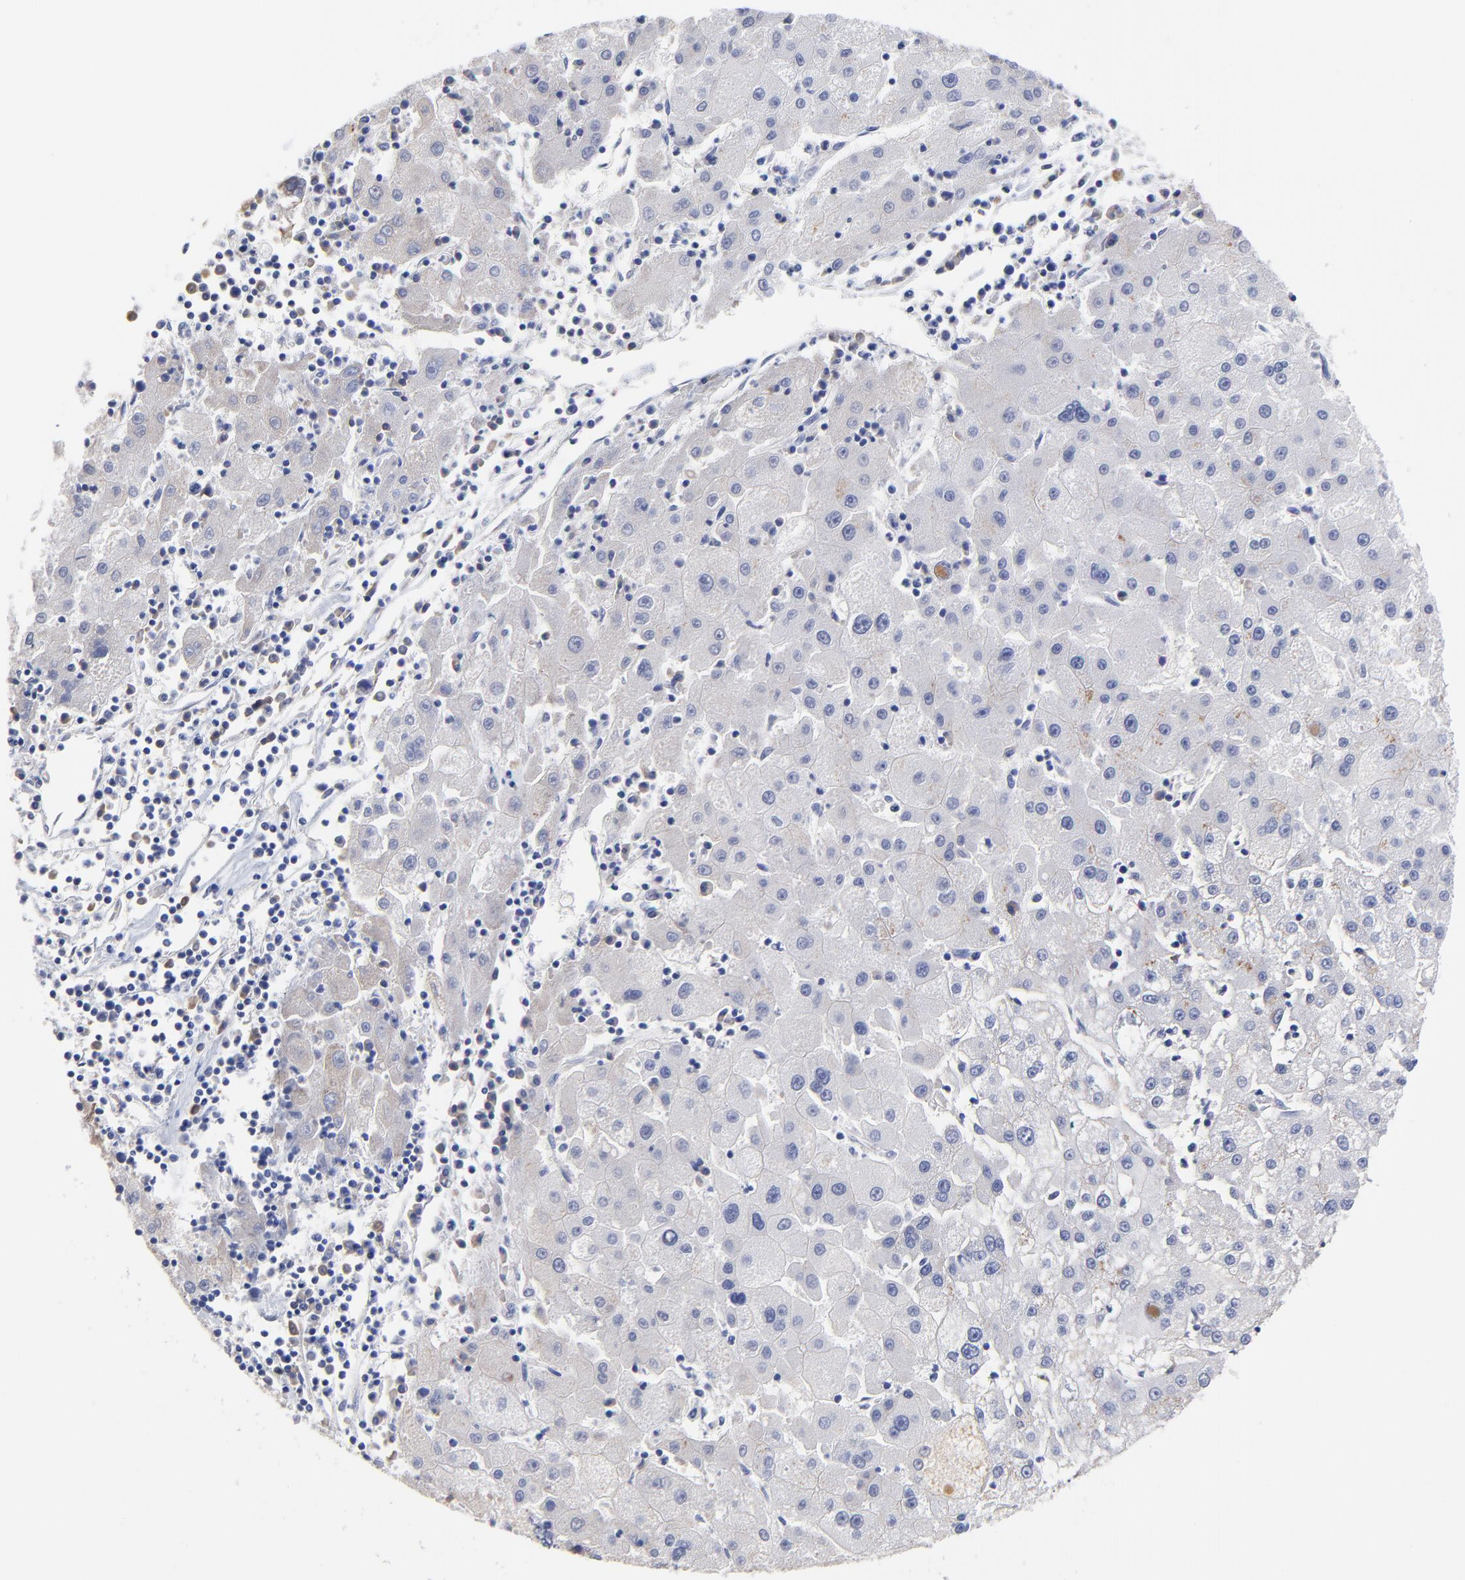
{"staining": {"intensity": "weak", "quantity": "<25%", "location": "cytoplasmic/membranous"}, "tissue": "liver cancer", "cell_type": "Tumor cells", "image_type": "cancer", "snomed": [{"axis": "morphology", "description": "Carcinoma, Hepatocellular, NOS"}, {"axis": "topography", "description": "Liver"}], "caption": "Immunohistochemistry (IHC) histopathology image of neoplastic tissue: human liver hepatocellular carcinoma stained with DAB exhibits no significant protein positivity in tumor cells. (DAB immunohistochemistry, high magnification).", "gene": "LAX1", "patient": {"sex": "male", "age": 72}}